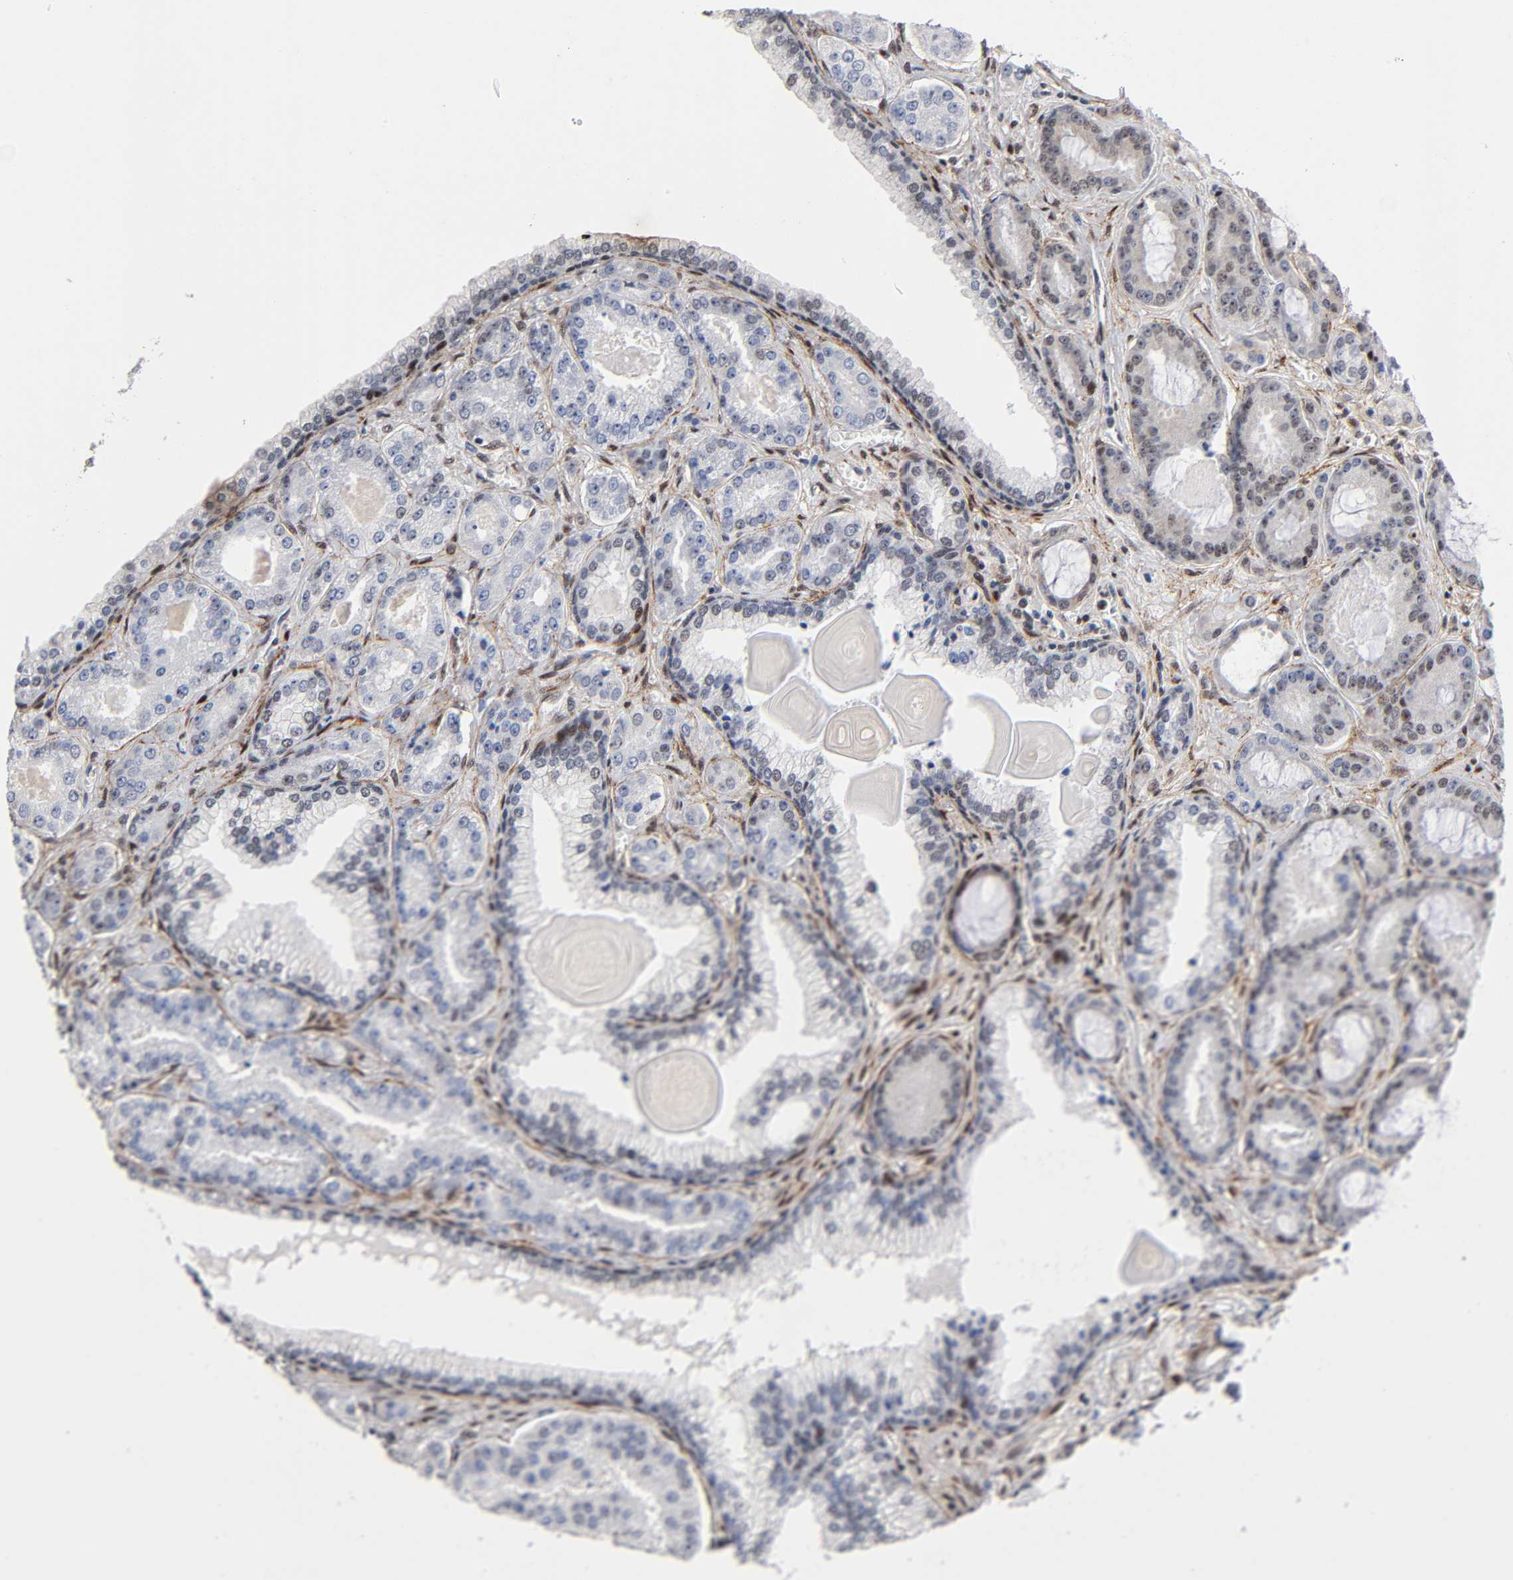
{"staining": {"intensity": "moderate", "quantity": "<25%", "location": "nuclear"}, "tissue": "prostate cancer", "cell_type": "Tumor cells", "image_type": "cancer", "snomed": [{"axis": "morphology", "description": "Adenocarcinoma, Low grade"}, {"axis": "topography", "description": "Prostate"}], "caption": "Prostate cancer (low-grade adenocarcinoma) was stained to show a protein in brown. There is low levels of moderate nuclear positivity in about <25% of tumor cells. (Brightfield microscopy of DAB IHC at high magnification).", "gene": "STK38", "patient": {"sex": "male", "age": 59}}